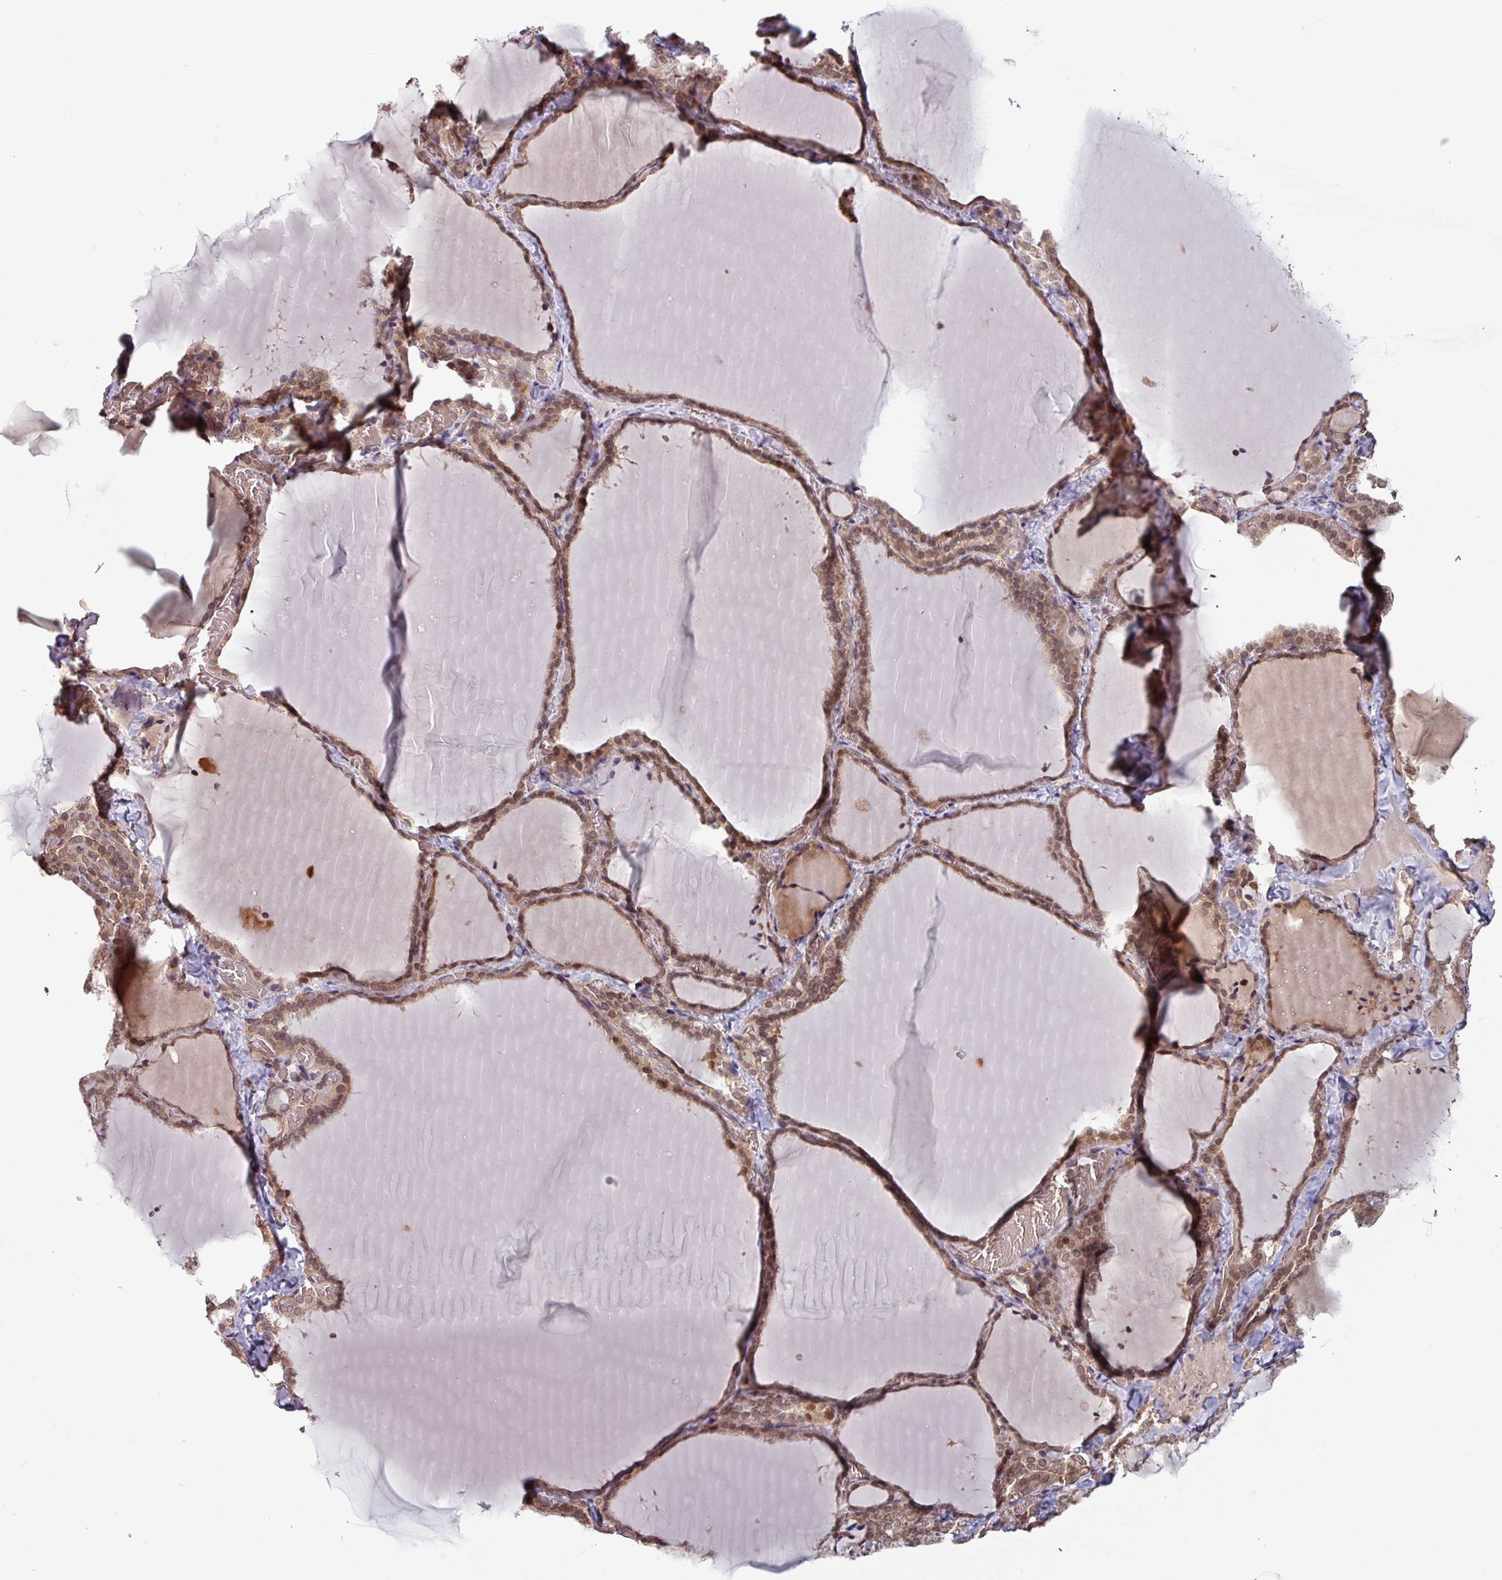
{"staining": {"intensity": "moderate", "quantity": ">75%", "location": "cytoplasmic/membranous,nuclear"}, "tissue": "thyroid gland", "cell_type": "Glandular cells", "image_type": "normal", "snomed": [{"axis": "morphology", "description": "Normal tissue, NOS"}, {"axis": "topography", "description": "Thyroid gland"}], "caption": "Immunohistochemical staining of unremarkable human thyroid gland displays >75% levels of moderate cytoplasmic/membranous,nuclear protein staining in approximately >75% of glandular cells. The staining is performed using DAB brown chromogen to label protein expression. The nuclei are counter-stained blue using hematoxylin.", "gene": "RBM4B", "patient": {"sex": "female", "age": 22}}